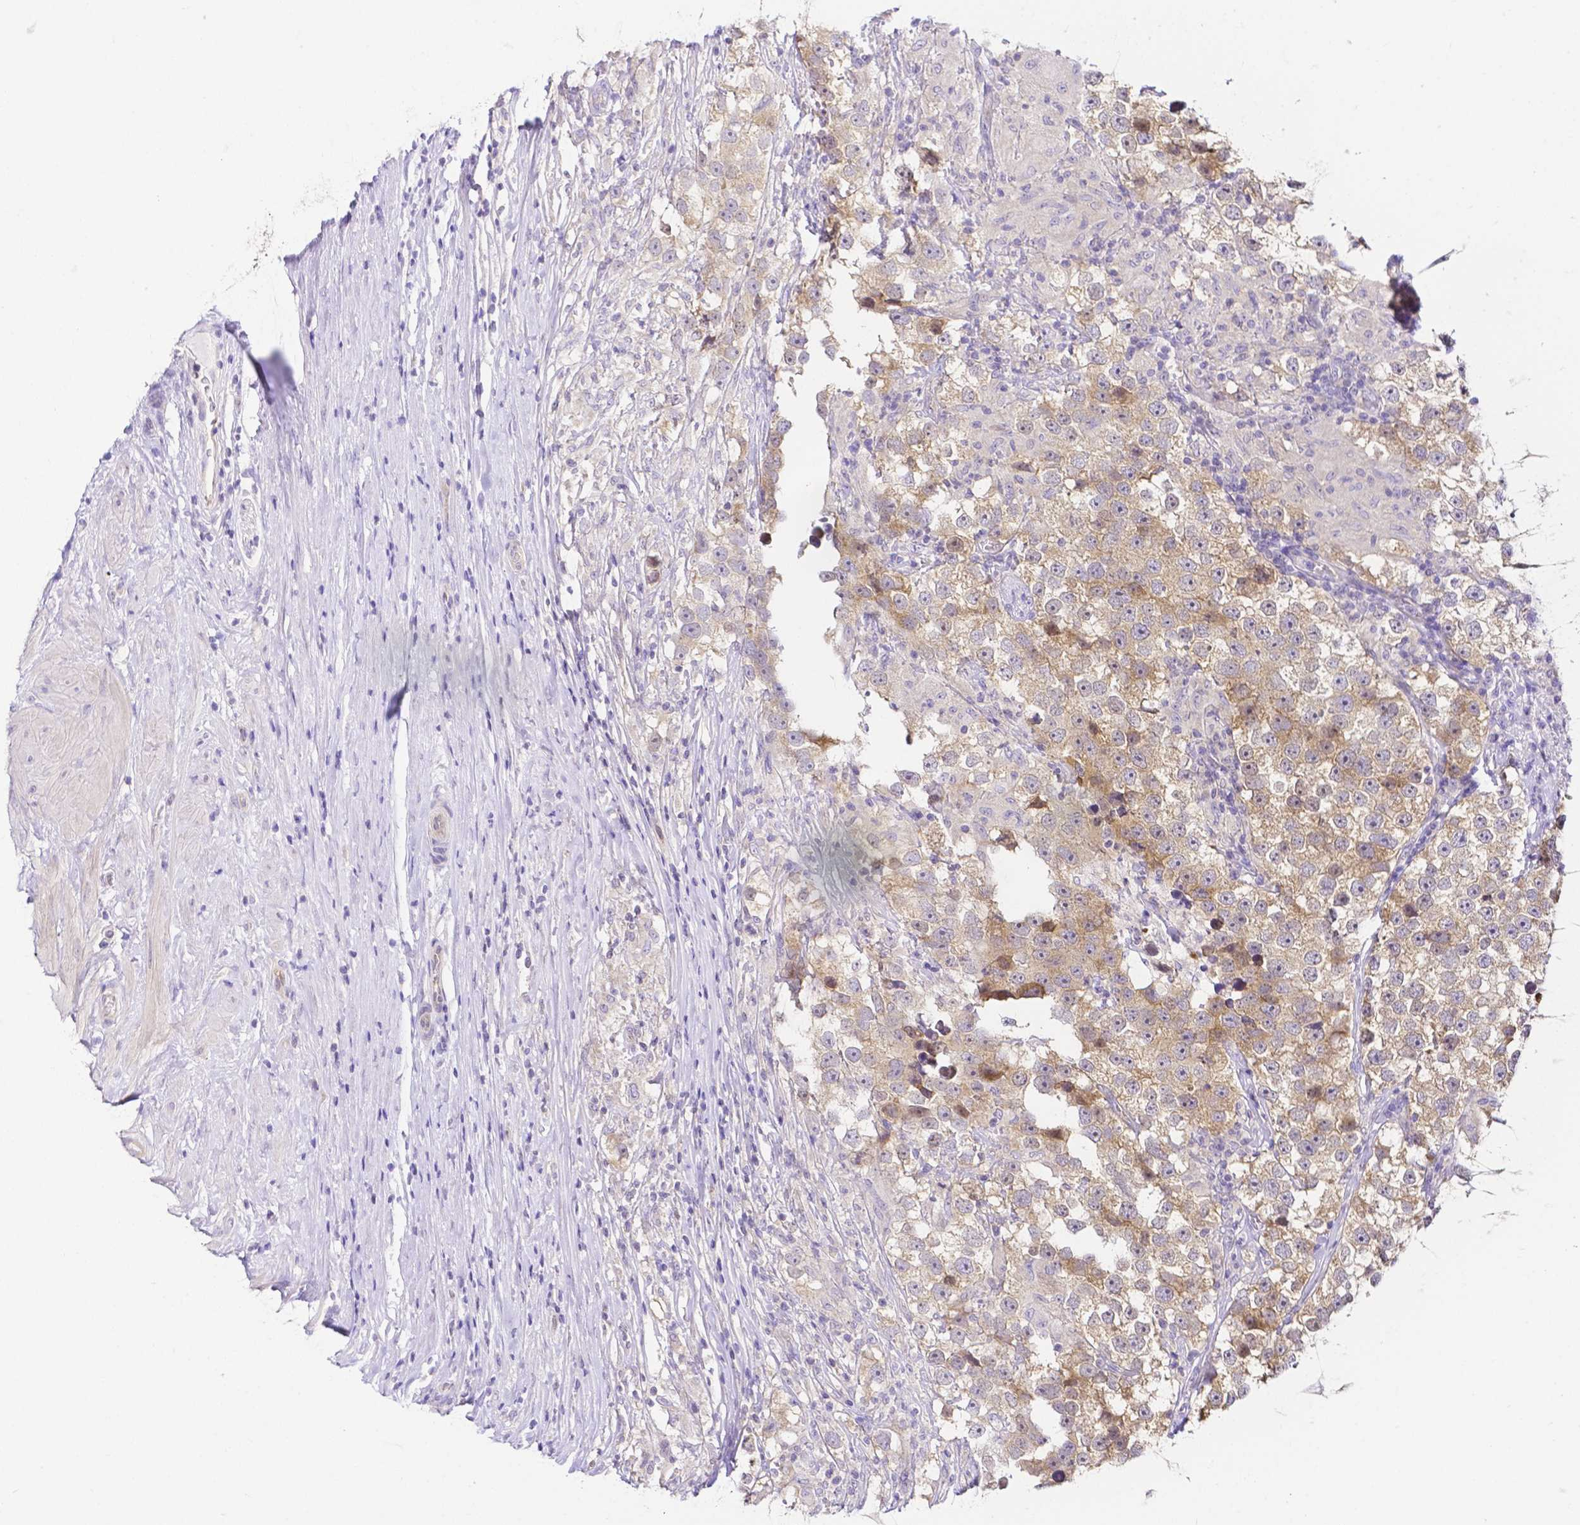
{"staining": {"intensity": "weak", "quantity": ">75%", "location": "cytoplasmic/membranous"}, "tissue": "testis cancer", "cell_type": "Tumor cells", "image_type": "cancer", "snomed": [{"axis": "morphology", "description": "Seminoma, NOS"}, {"axis": "topography", "description": "Testis"}], "caption": "Immunohistochemistry photomicrograph of neoplastic tissue: human testis seminoma stained using IHC demonstrates low levels of weak protein expression localized specifically in the cytoplasmic/membranous of tumor cells, appearing as a cytoplasmic/membranous brown color.", "gene": "PKP3", "patient": {"sex": "male", "age": 46}}